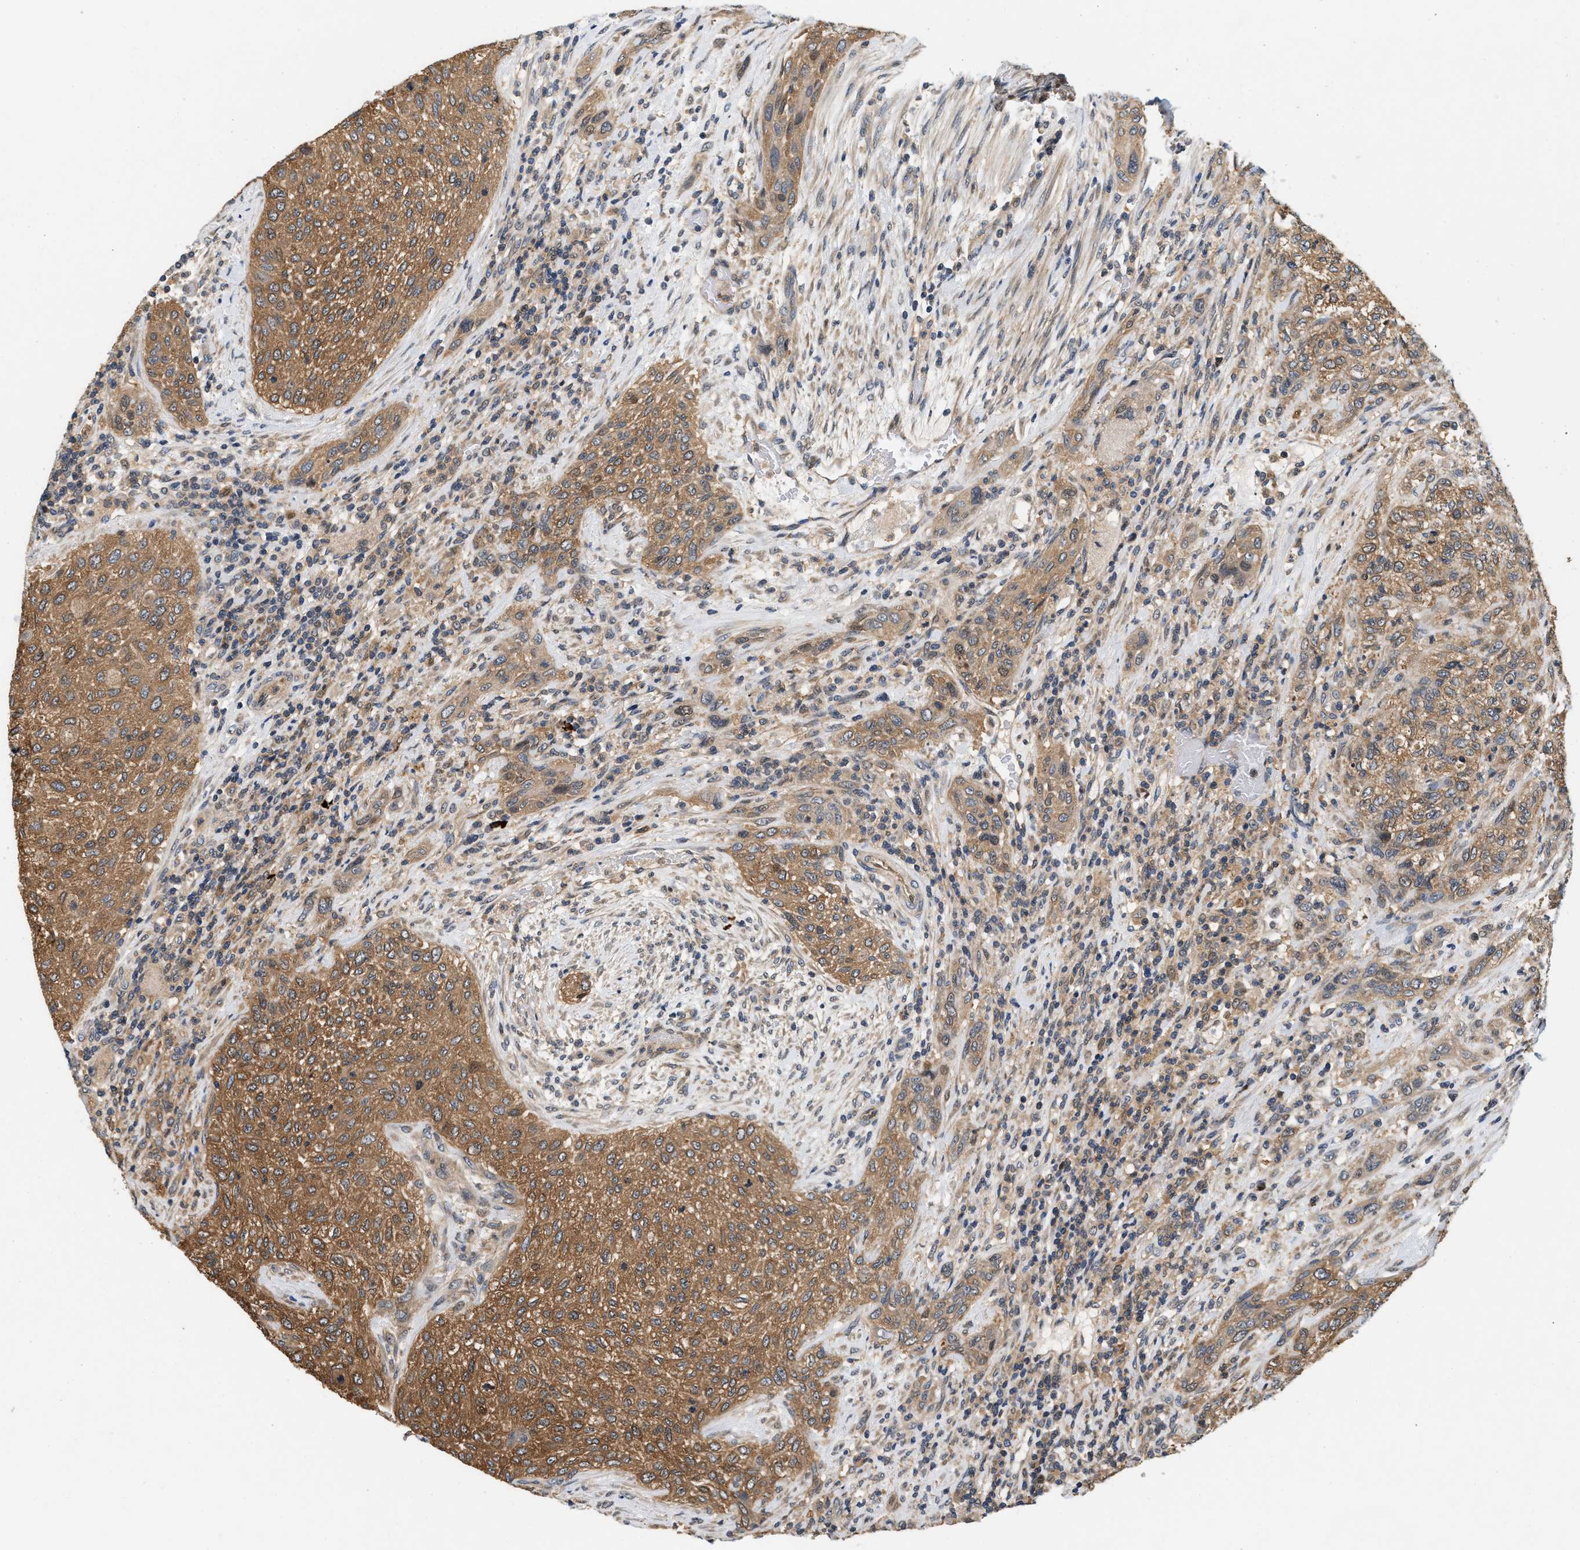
{"staining": {"intensity": "moderate", "quantity": ">75%", "location": "cytoplasmic/membranous"}, "tissue": "urothelial cancer", "cell_type": "Tumor cells", "image_type": "cancer", "snomed": [{"axis": "morphology", "description": "Urothelial carcinoma, Low grade"}, {"axis": "morphology", "description": "Urothelial carcinoma, High grade"}, {"axis": "topography", "description": "Urinary bladder"}], "caption": "Urothelial carcinoma (high-grade) stained with DAB (3,3'-diaminobenzidine) IHC exhibits medium levels of moderate cytoplasmic/membranous expression in approximately >75% of tumor cells. Nuclei are stained in blue.", "gene": "FAM78A", "patient": {"sex": "male", "age": 35}}